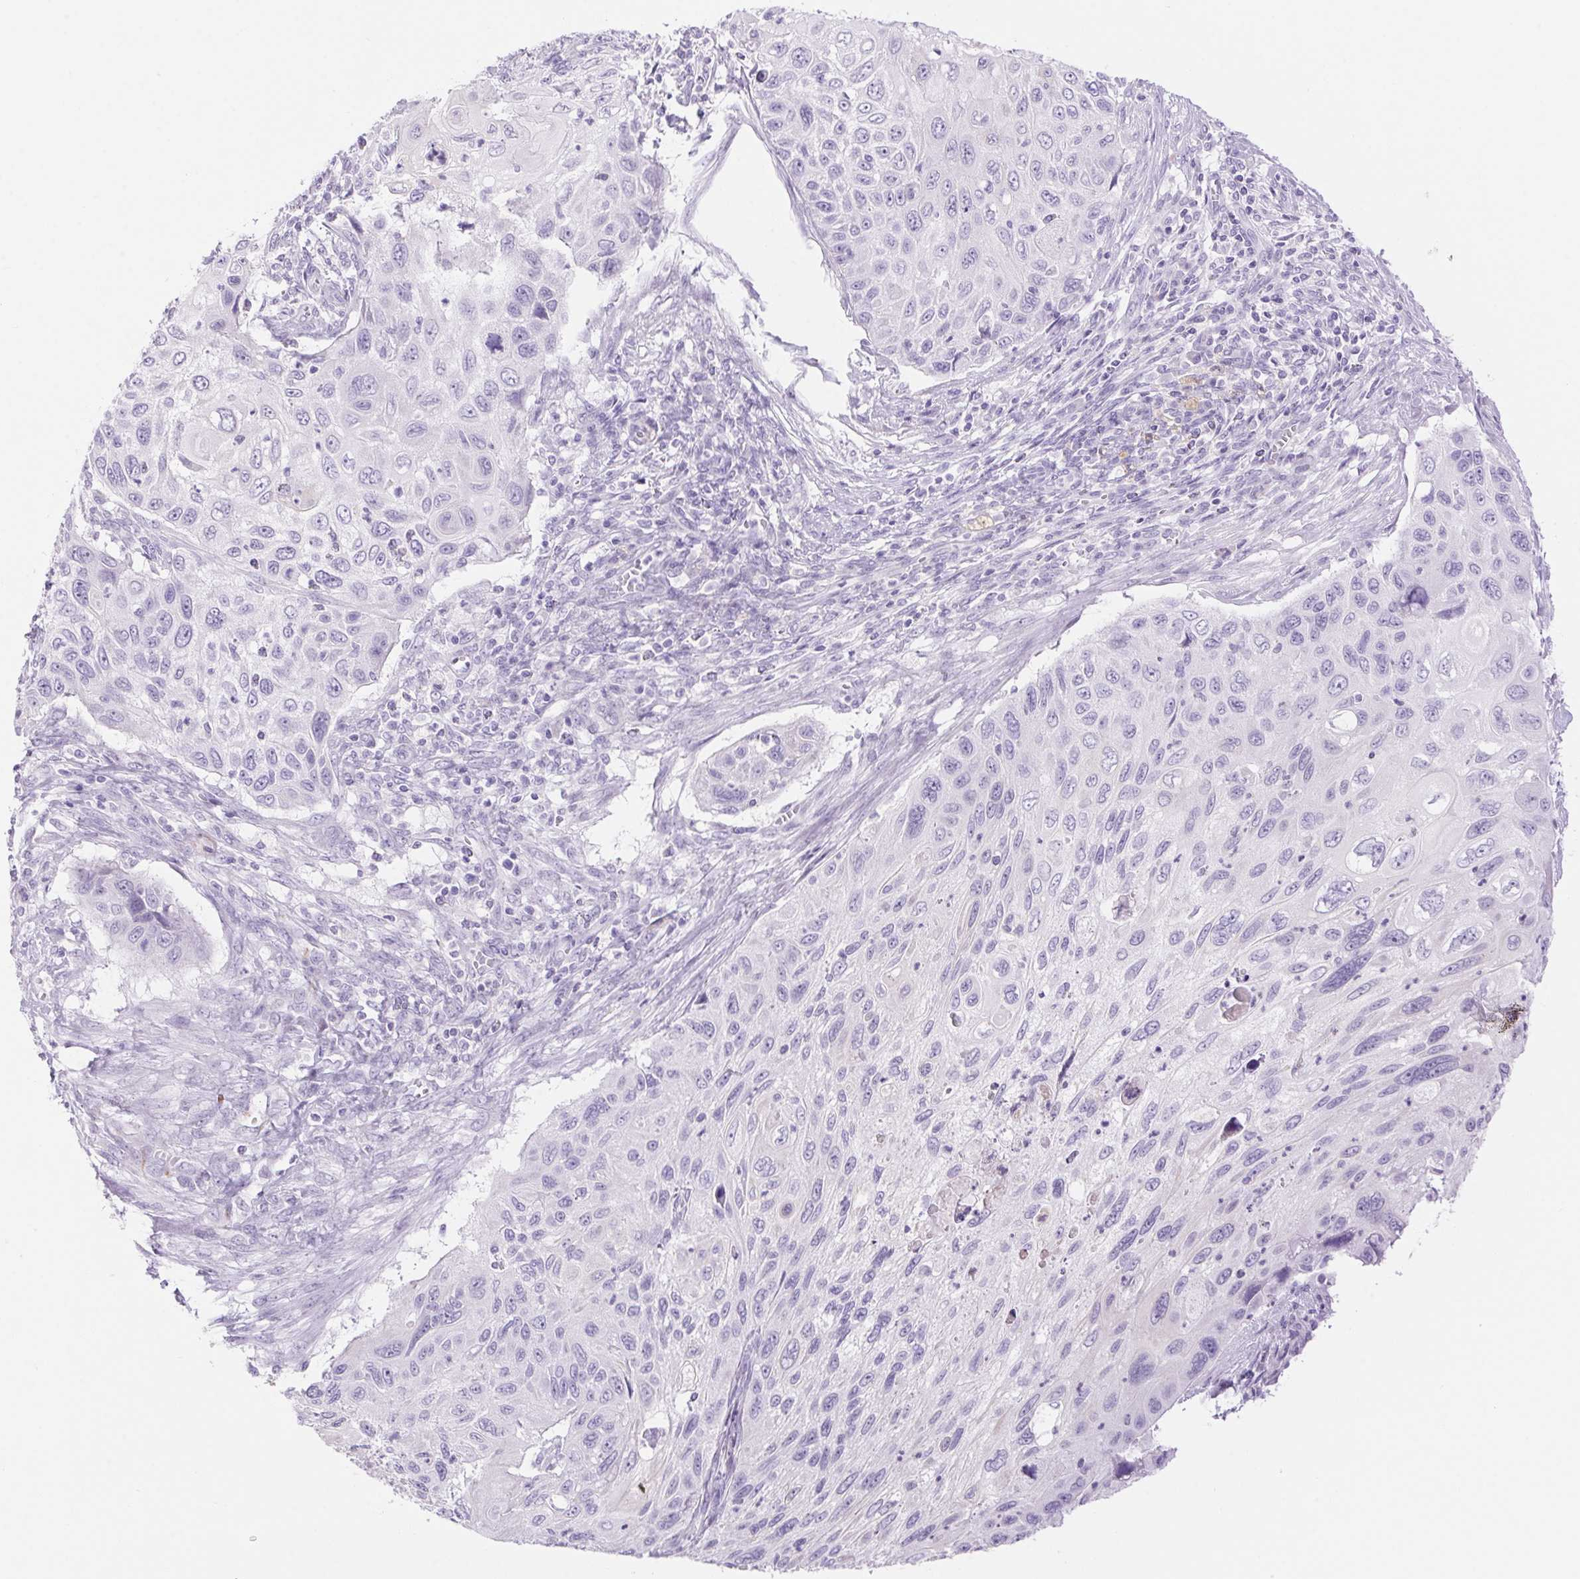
{"staining": {"intensity": "negative", "quantity": "none", "location": "none"}, "tissue": "cervical cancer", "cell_type": "Tumor cells", "image_type": "cancer", "snomed": [{"axis": "morphology", "description": "Squamous cell carcinoma, NOS"}, {"axis": "topography", "description": "Cervix"}], "caption": "DAB immunohistochemical staining of squamous cell carcinoma (cervical) exhibits no significant expression in tumor cells.", "gene": "ERP27", "patient": {"sex": "female", "age": 70}}